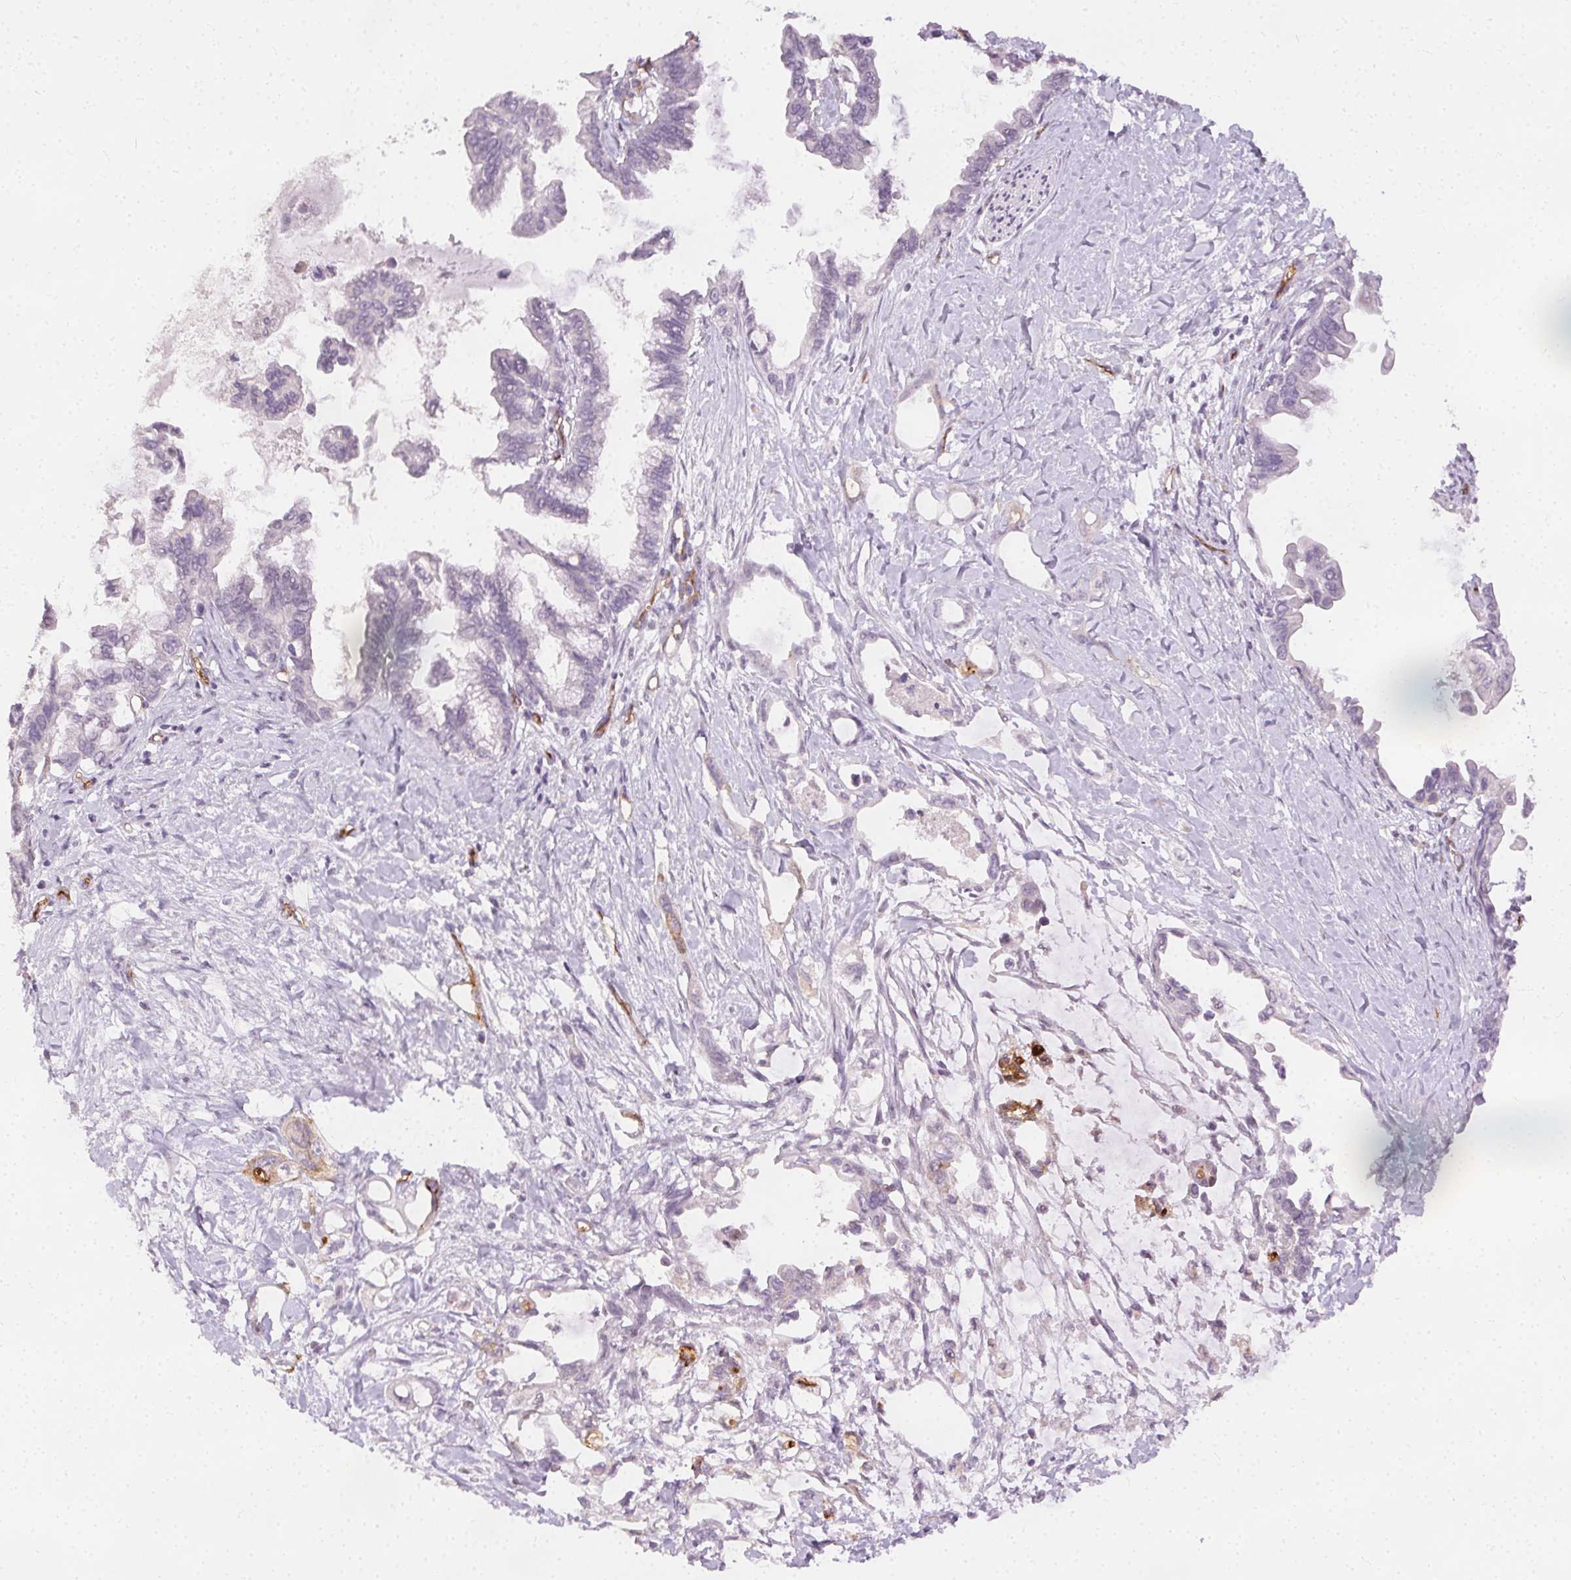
{"staining": {"intensity": "negative", "quantity": "none", "location": "none"}, "tissue": "pancreatic cancer", "cell_type": "Tumor cells", "image_type": "cancer", "snomed": [{"axis": "morphology", "description": "Adenocarcinoma, NOS"}, {"axis": "topography", "description": "Pancreas"}], "caption": "Immunohistochemical staining of pancreatic adenocarcinoma displays no significant expression in tumor cells.", "gene": "PODXL", "patient": {"sex": "male", "age": 61}}